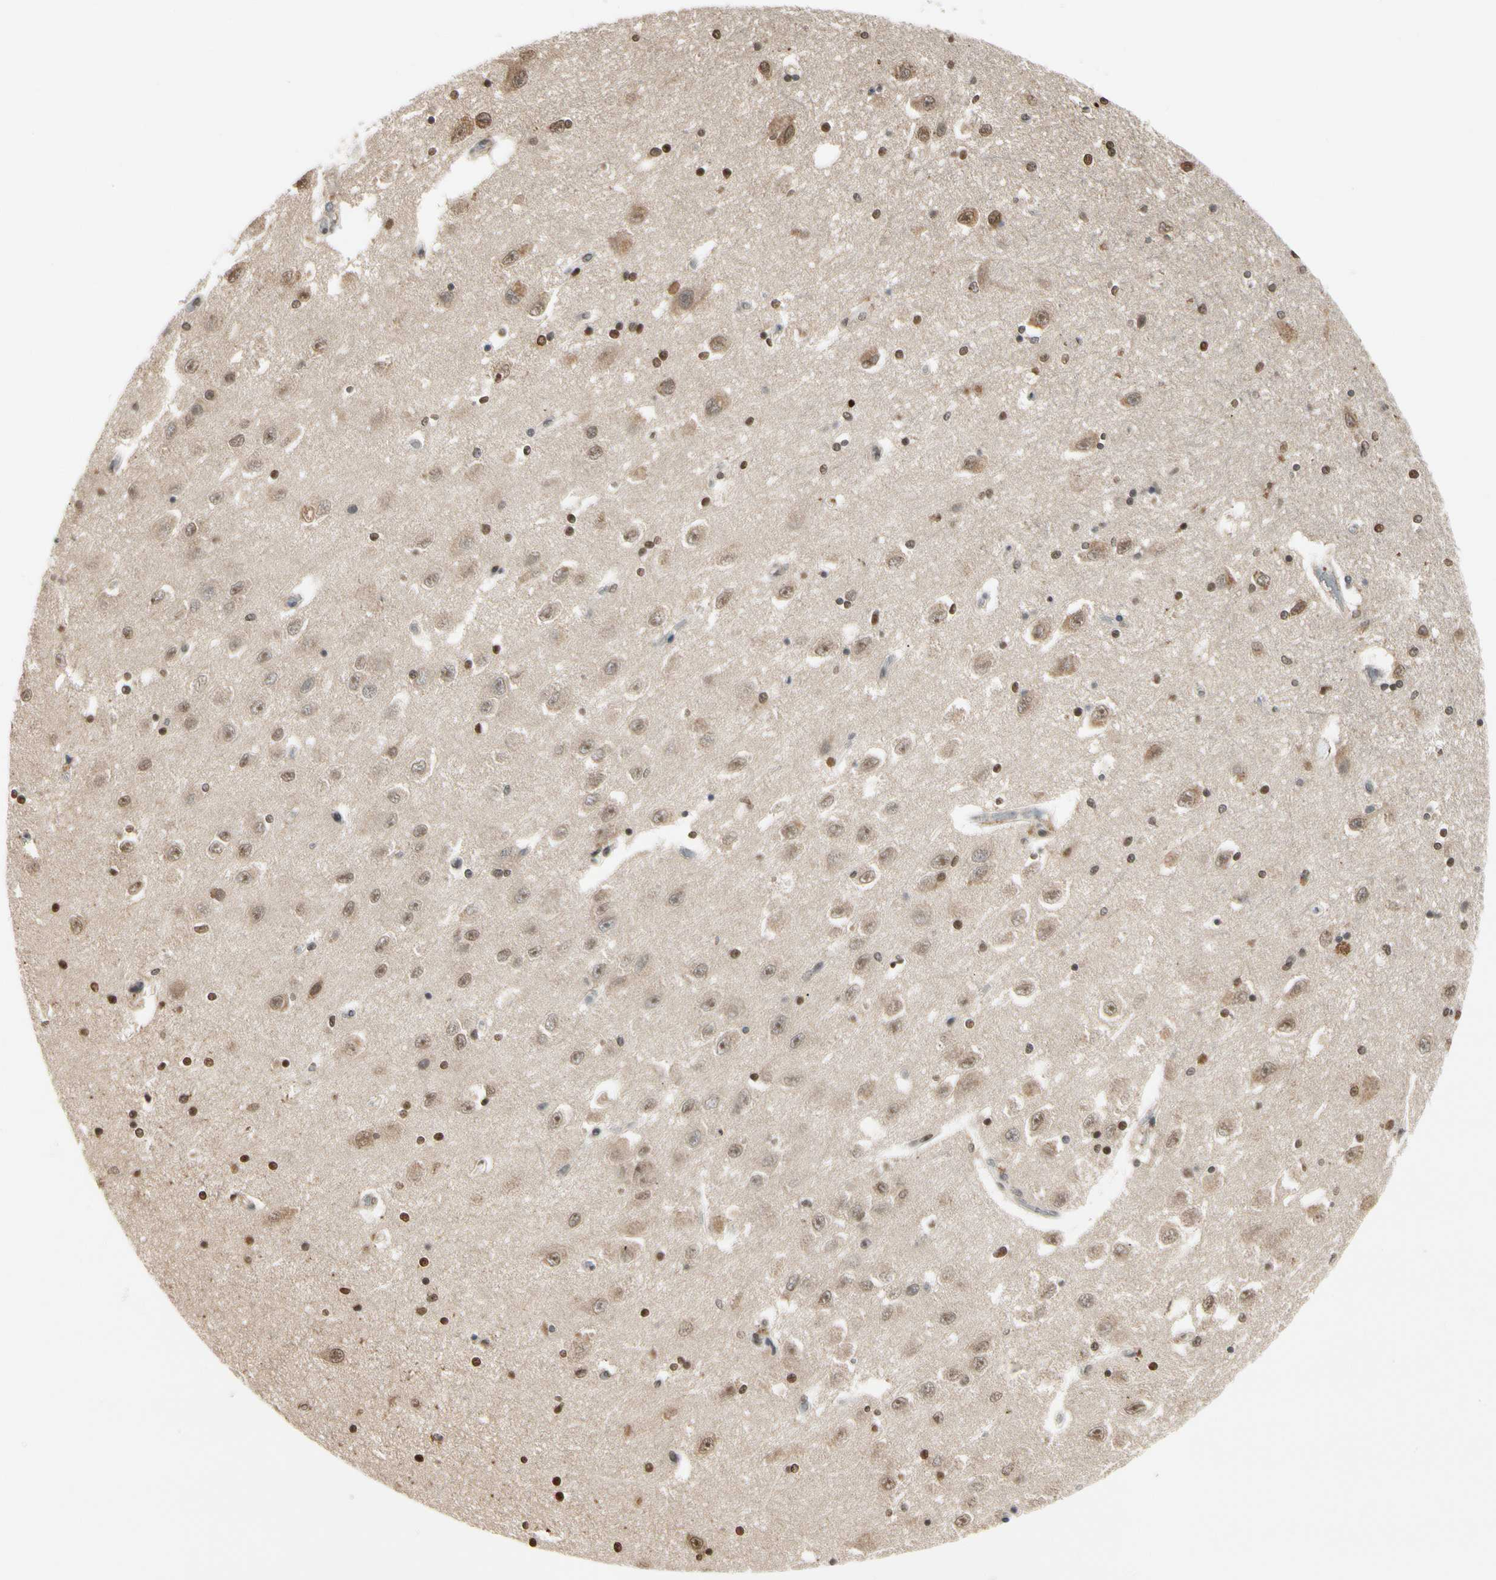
{"staining": {"intensity": "strong", "quantity": ">75%", "location": "nuclear"}, "tissue": "hippocampus", "cell_type": "Glial cells", "image_type": "normal", "snomed": [{"axis": "morphology", "description": "Normal tissue, NOS"}, {"axis": "topography", "description": "Hippocampus"}], "caption": "Normal hippocampus displays strong nuclear expression in about >75% of glial cells, visualized by immunohistochemistry. (DAB (3,3'-diaminobenzidine) IHC with brightfield microscopy, high magnification).", "gene": "EVC", "patient": {"sex": "female", "age": 54}}